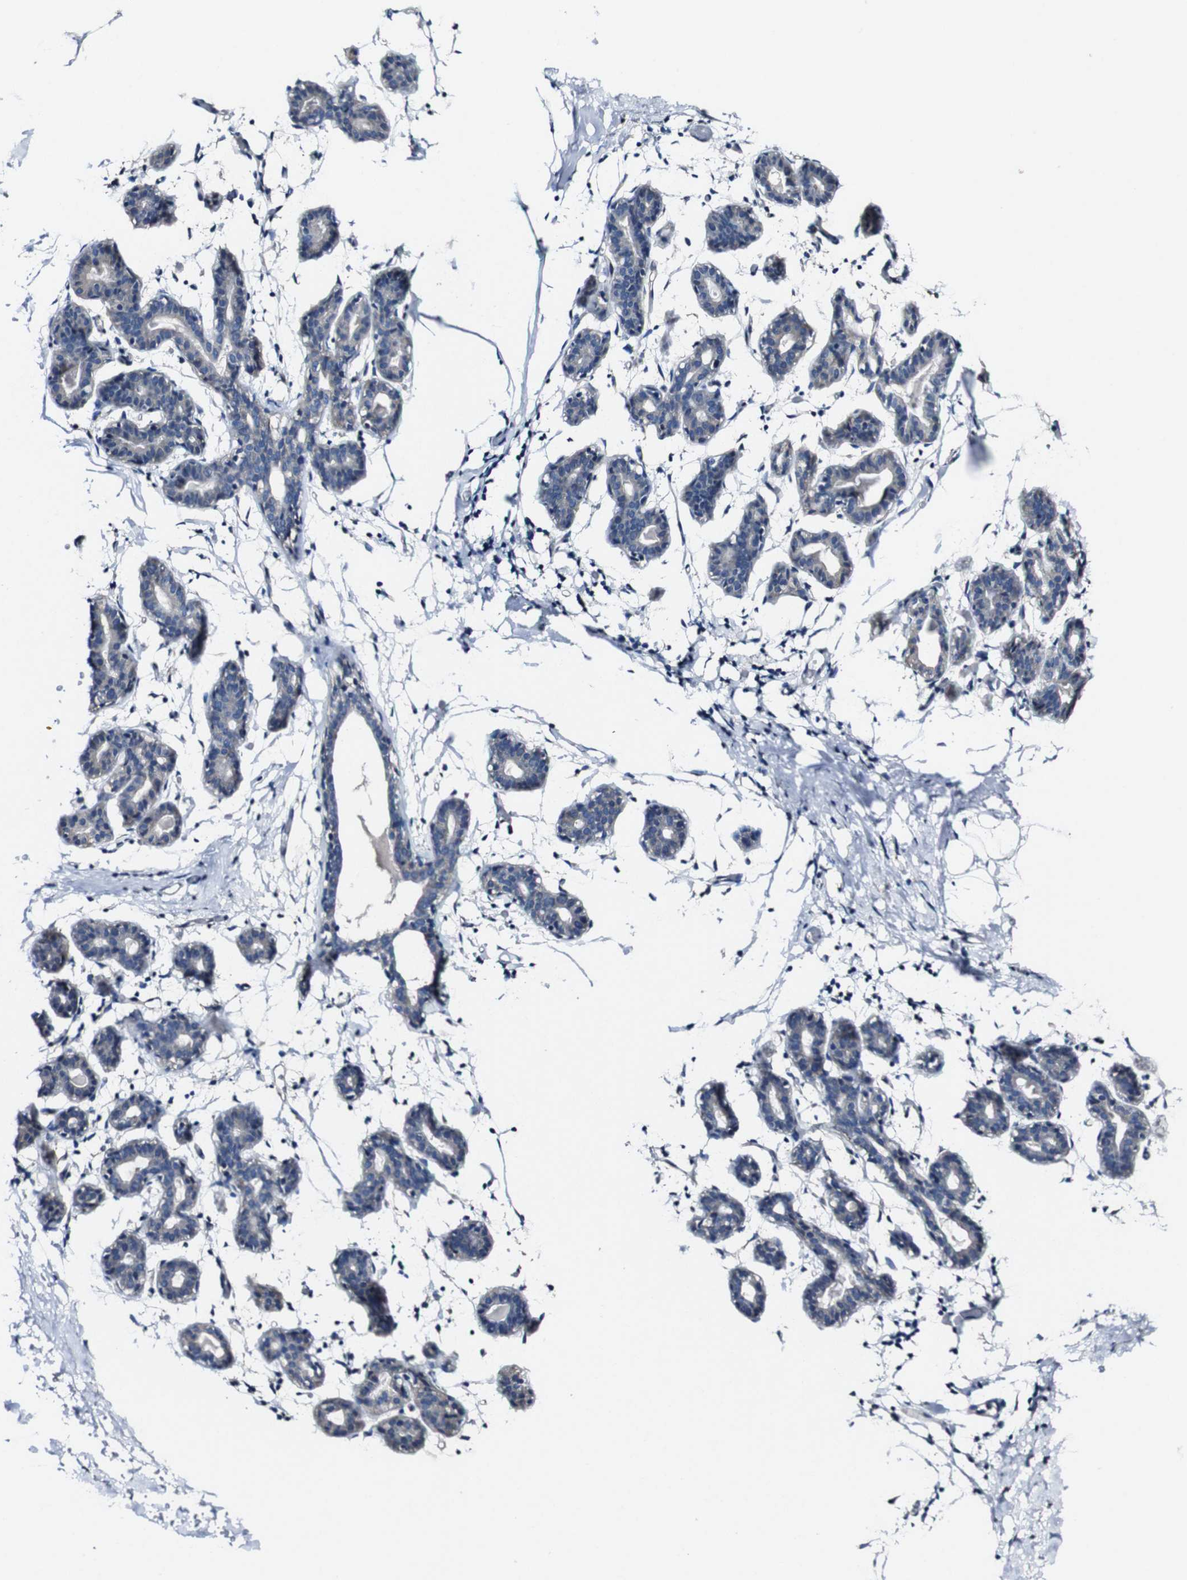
{"staining": {"intensity": "negative", "quantity": "none", "location": "none"}, "tissue": "breast", "cell_type": "Adipocytes", "image_type": "normal", "snomed": [{"axis": "morphology", "description": "Normal tissue, NOS"}, {"axis": "topography", "description": "Breast"}], "caption": "Immunohistochemistry histopathology image of normal breast: breast stained with DAB displays no significant protein positivity in adipocytes.", "gene": "GRAMD1A", "patient": {"sex": "female", "age": 27}}